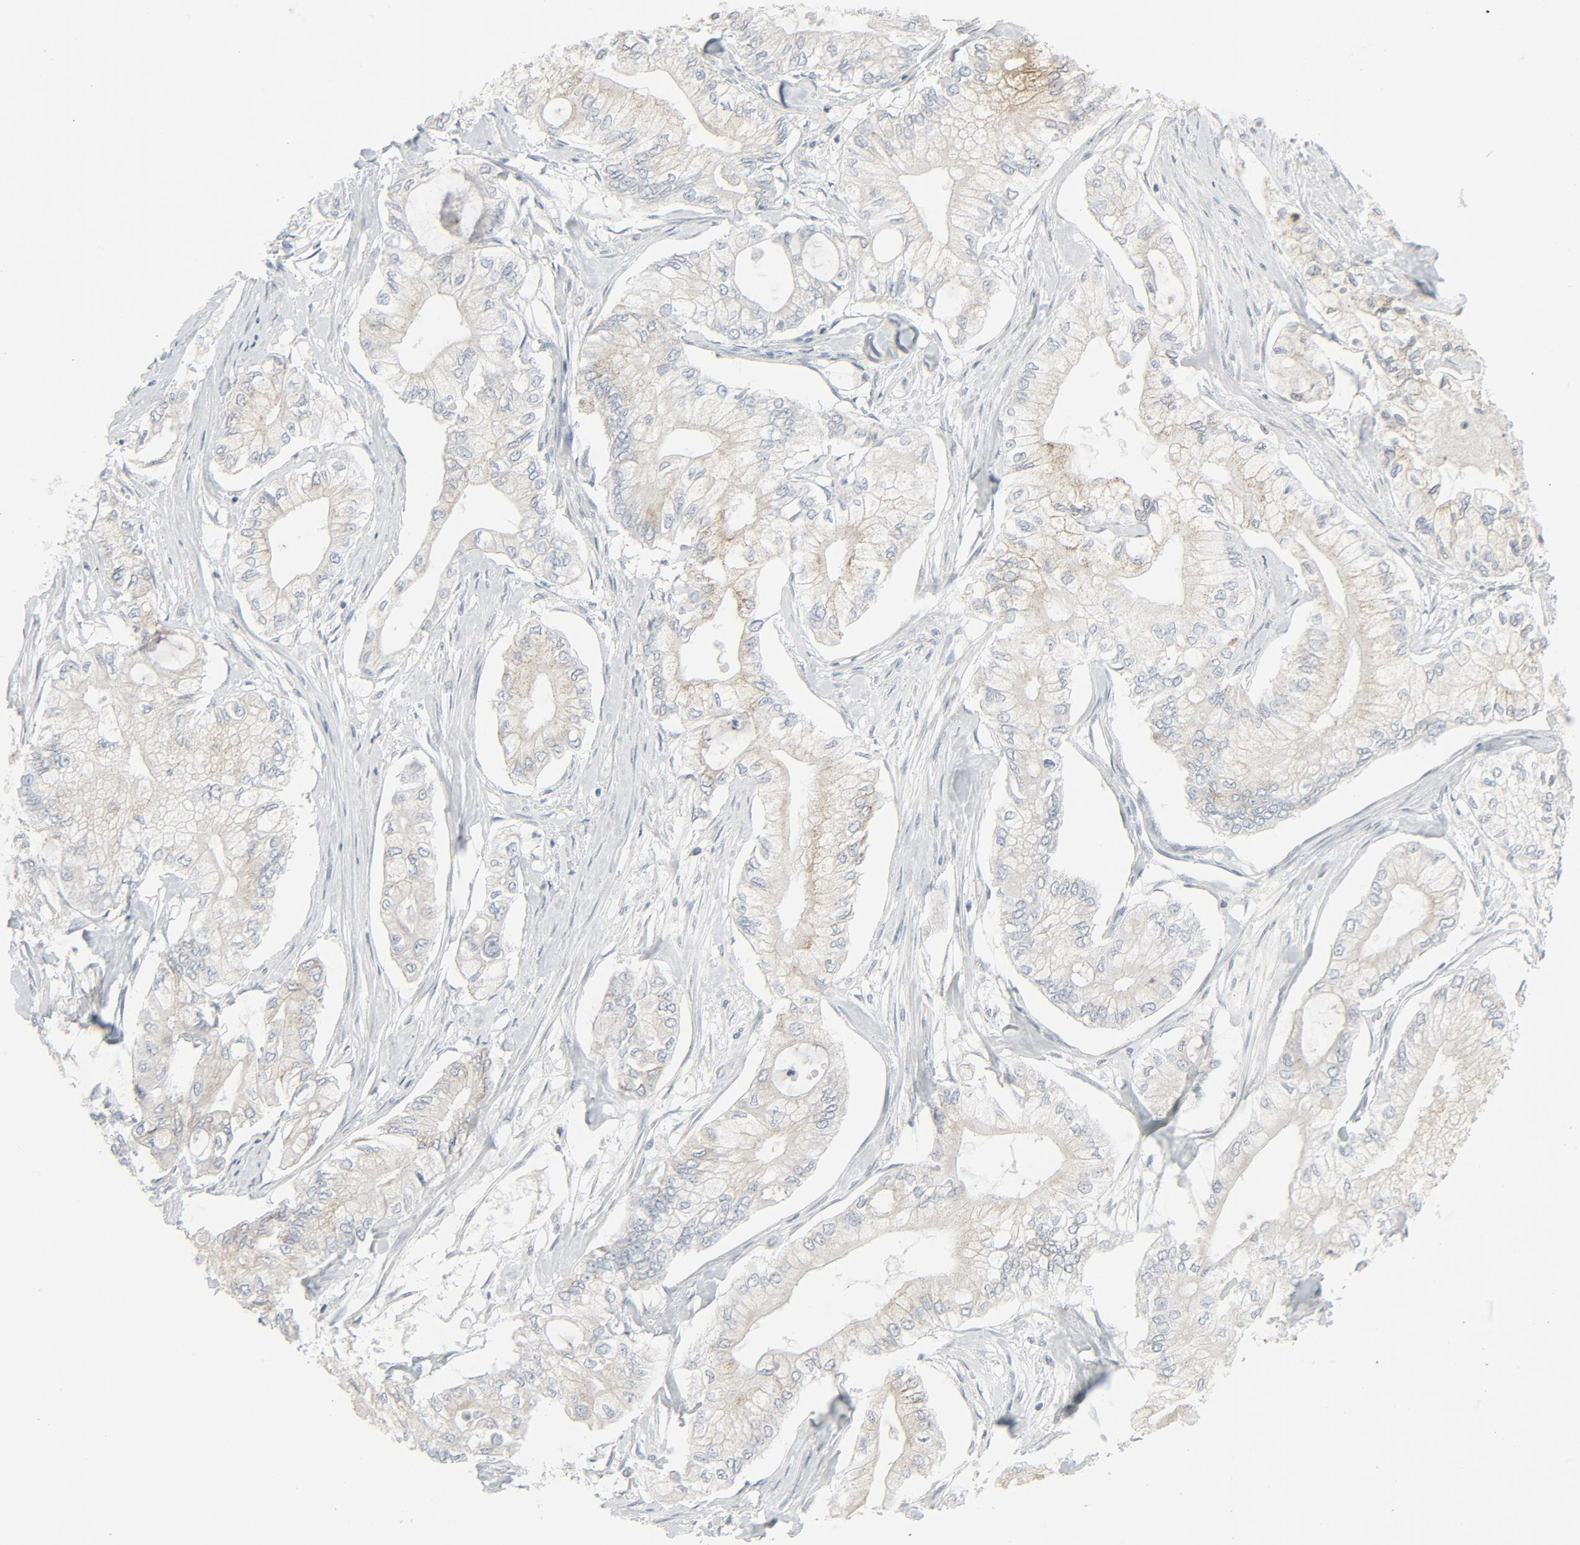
{"staining": {"intensity": "weak", "quantity": "<25%", "location": "cytoplasmic/membranous"}, "tissue": "pancreatic cancer", "cell_type": "Tumor cells", "image_type": "cancer", "snomed": [{"axis": "morphology", "description": "Adenocarcinoma, NOS"}, {"axis": "topography", "description": "Pancreas"}], "caption": "Protein analysis of pancreatic adenocarcinoma reveals no significant positivity in tumor cells.", "gene": "FGFR3", "patient": {"sex": "male", "age": 79}}